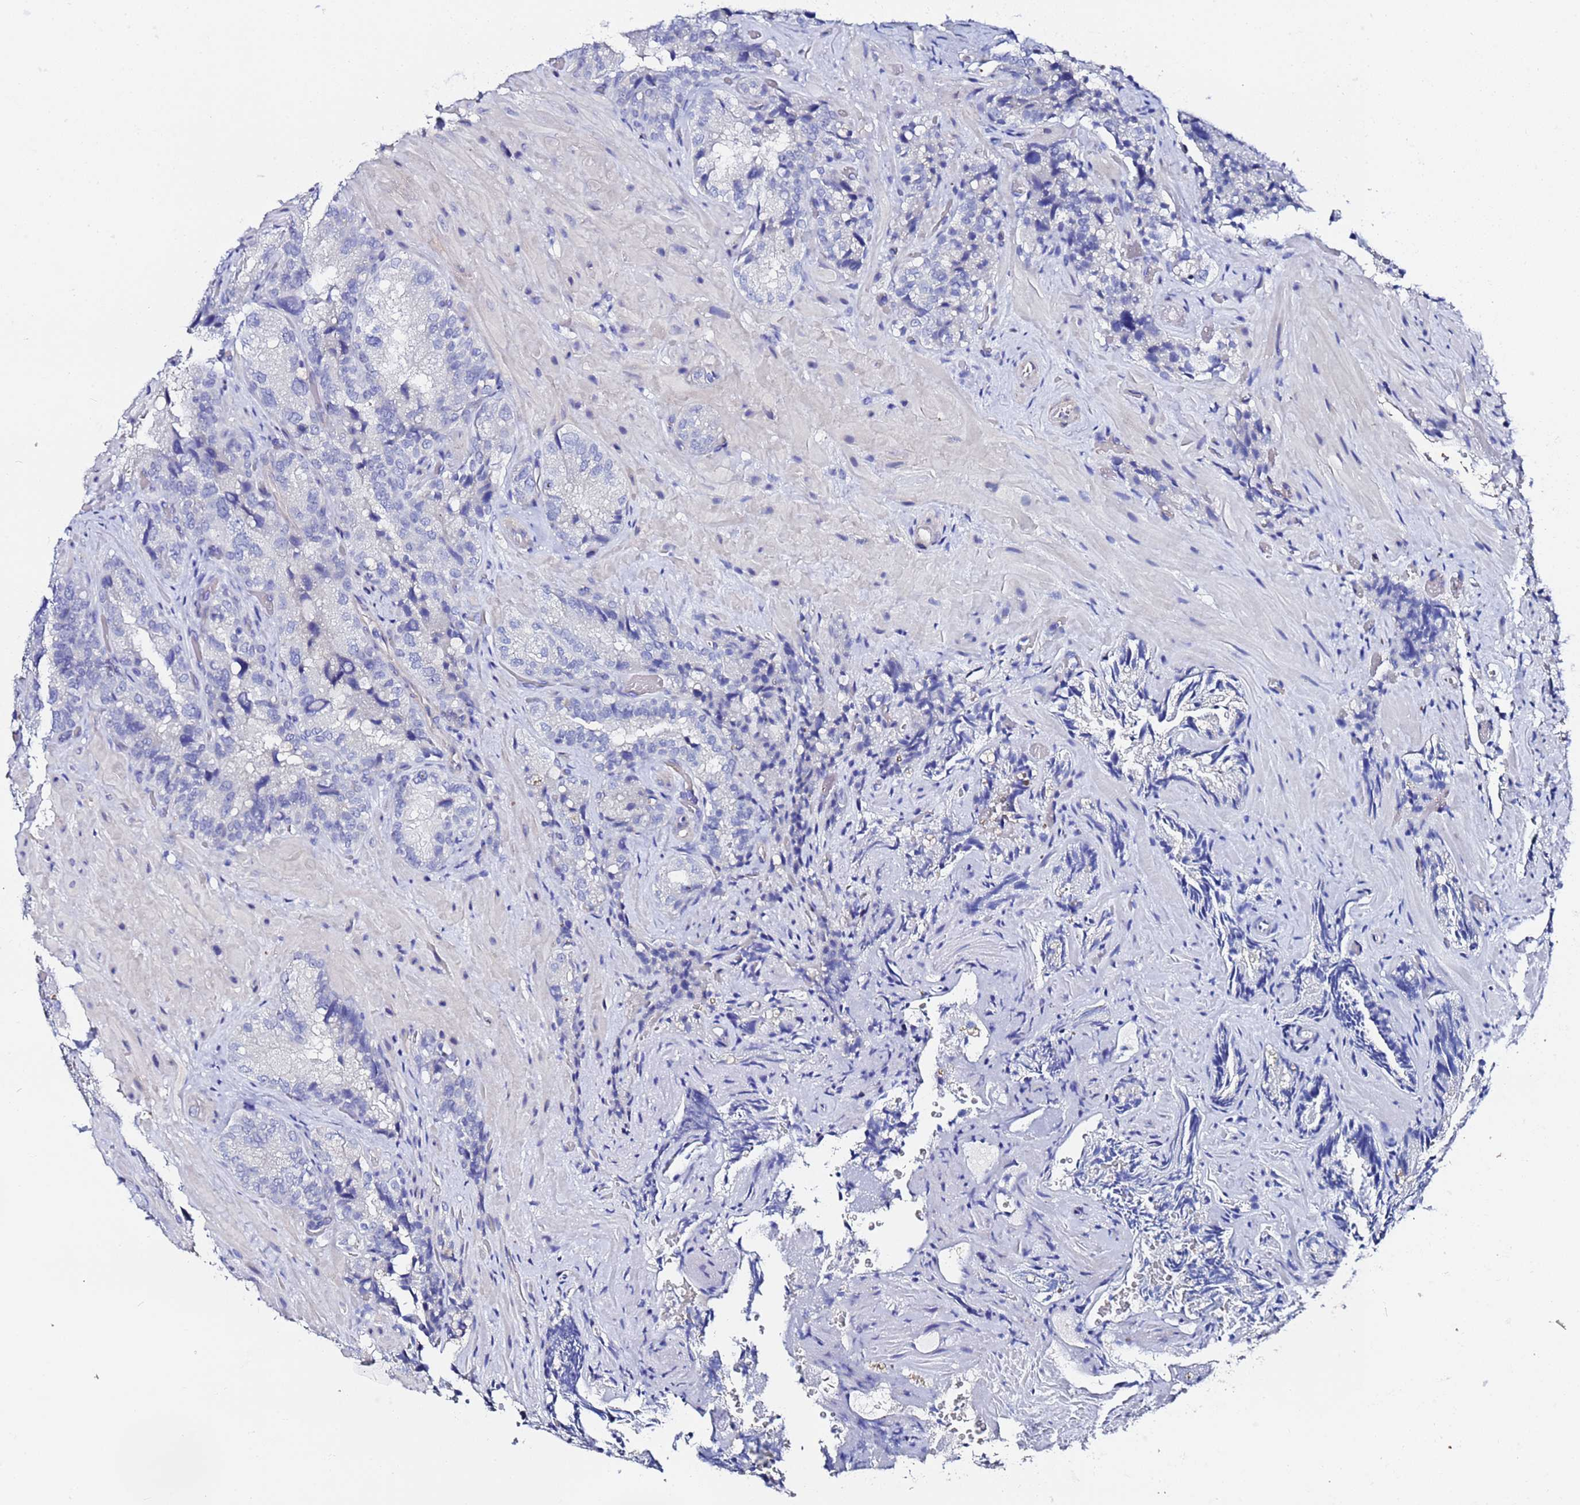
{"staining": {"intensity": "negative", "quantity": "none", "location": "none"}, "tissue": "seminal vesicle", "cell_type": "Glandular cells", "image_type": "normal", "snomed": [{"axis": "morphology", "description": "Normal tissue, NOS"}, {"axis": "topography", "description": "Prostate and seminal vesicle, NOS"}, {"axis": "topography", "description": "Prostate"}, {"axis": "topography", "description": "Seminal veicle"}], "caption": "Glandular cells are negative for protein expression in unremarkable human seminal vesicle. (DAB (3,3'-diaminobenzidine) IHC with hematoxylin counter stain).", "gene": "ZNF26", "patient": {"sex": "male", "age": 67}}